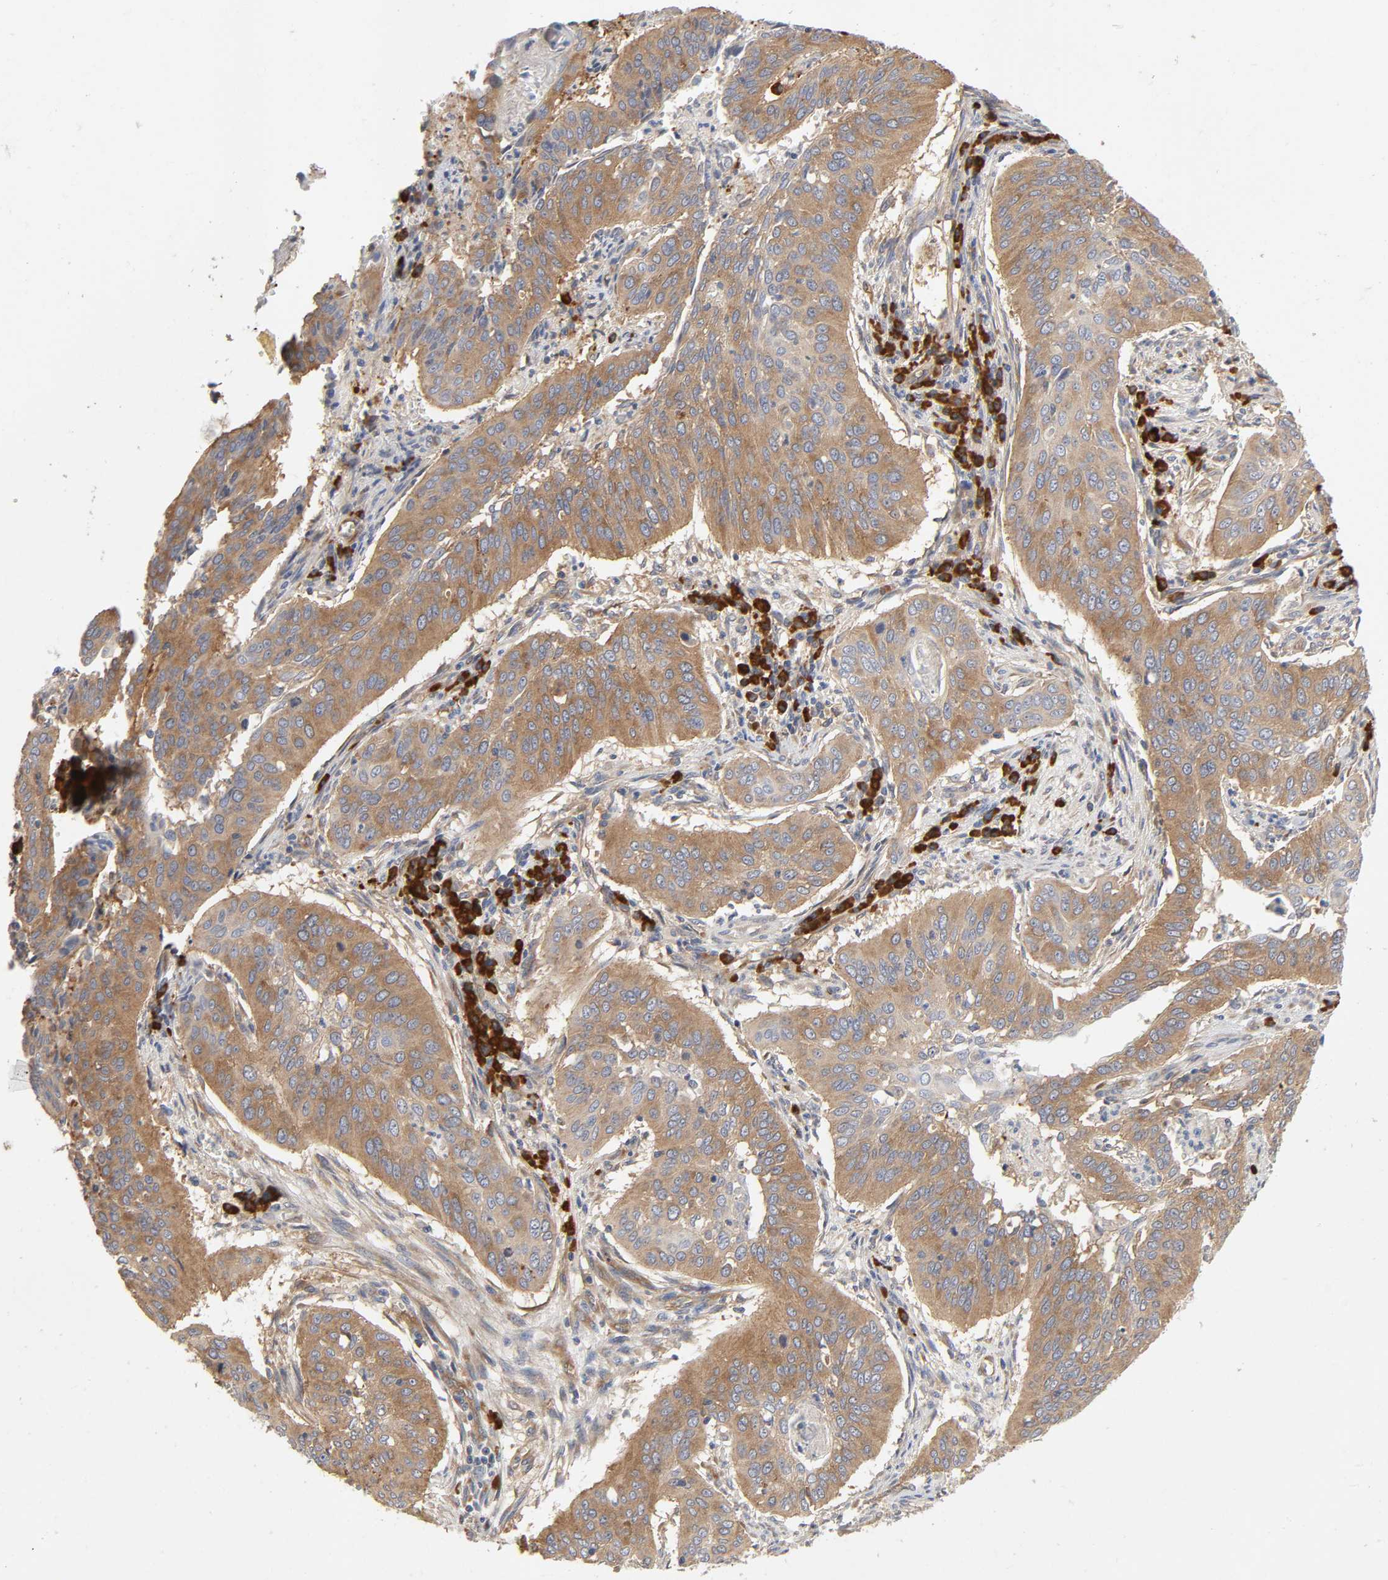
{"staining": {"intensity": "moderate", "quantity": ">75%", "location": "cytoplasmic/membranous"}, "tissue": "cervical cancer", "cell_type": "Tumor cells", "image_type": "cancer", "snomed": [{"axis": "morphology", "description": "Squamous cell carcinoma, NOS"}, {"axis": "topography", "description": "Cervix"}], "caption": "Squamous cell carcinoma (cervical) stained with immunohistochemistry displays moderate cytoplasmic/membranous staining in approximately >75% of tumor cells.", "gene": "SCHIP1", "patient": {"sex": "female", "age": 39}}